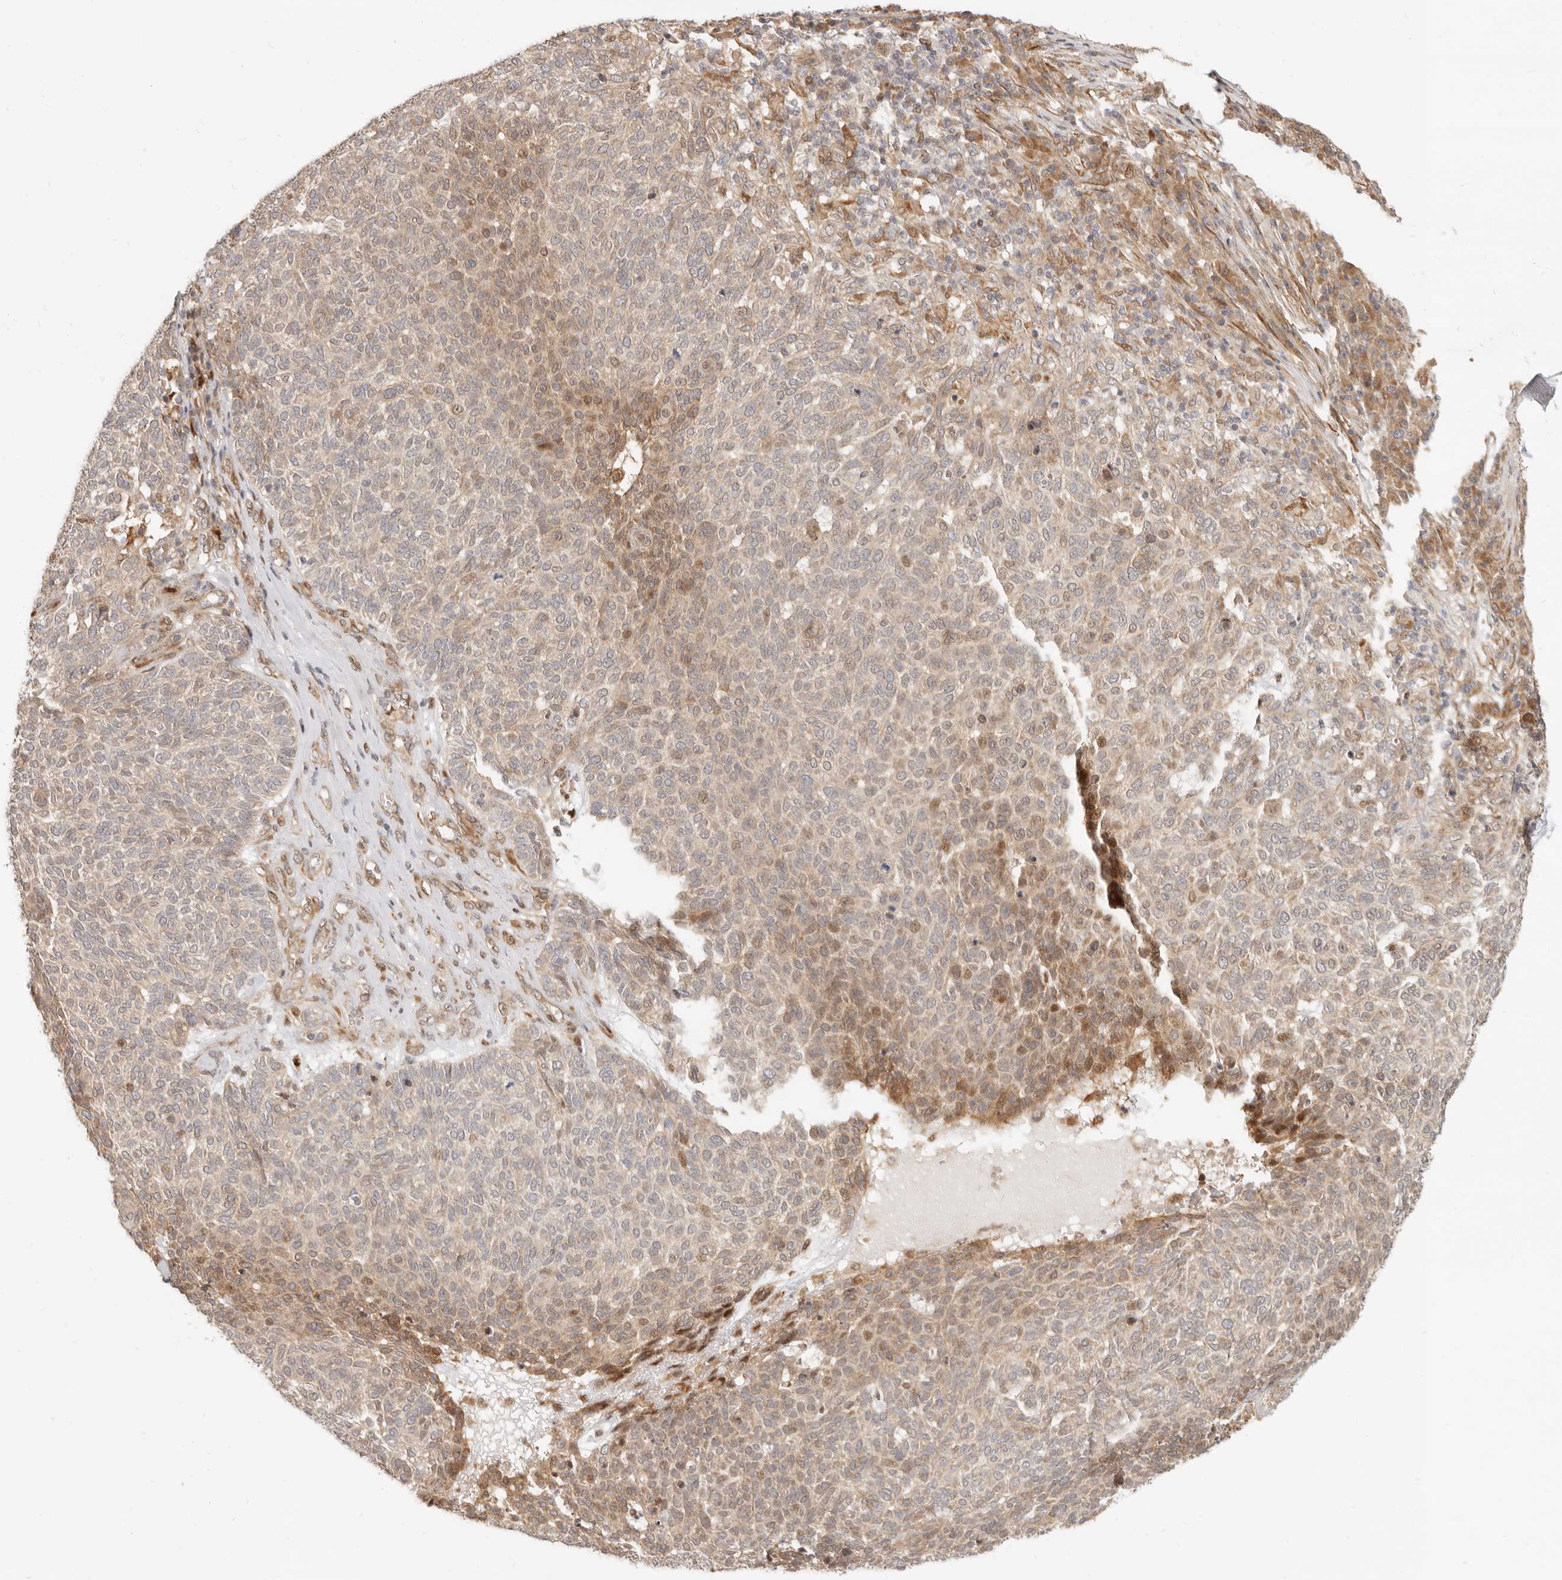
{"staining": {"intensity": "weak", "quantity": "25%-75%", "location": "cytoplasmic/membranous"}, "tissue": "skin cancer", "cell_type": "Tumor cells", "image_type": "cancer", "snomed": [{"axis": "morphology", "description": "Squamous cell carcinoma, NOS"}, {"axis": "topography", "description": "Skin"}], "caption": "This image displays immunohistochemistry staining of skin cancer (squamous cell carcinoma), with low weak cytoplasmic/membranous positivity in approximately 25%-75% of tumor cells.", "gene": "TUFT1", "patient": {"sex": "female", "age": 90}}